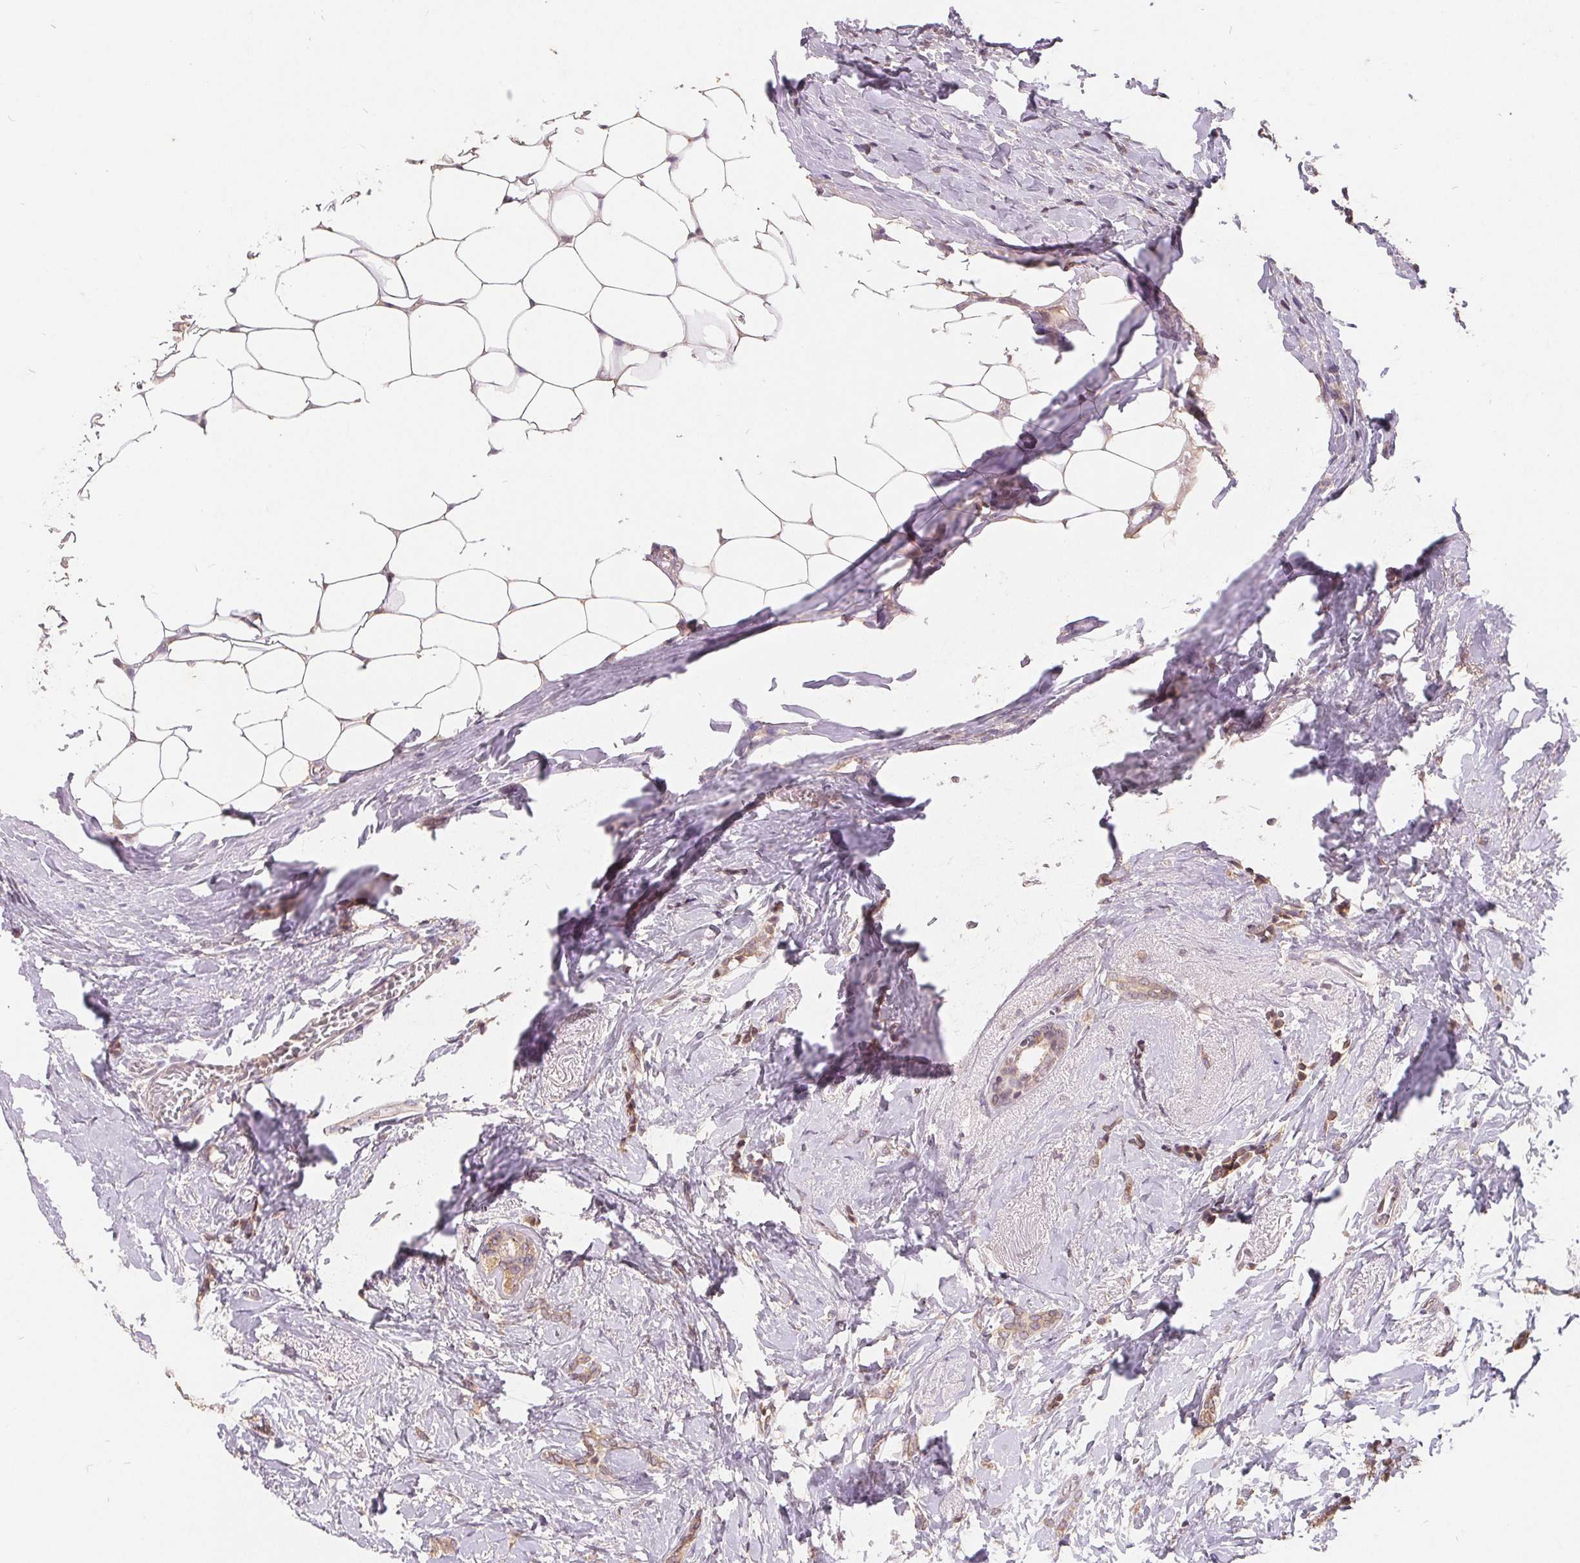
{"staining": {"intensity": "weak", "quantity": "25%-75%", "location": "cytoplasmic/membranous,nuclear"}, "tissue": "breast cancer", "cell_type": "Tumor cells", "image_type": "cancer", "snomed": [{"axis": "morphology", "description": "Normal tissue, NOS"}, {"axis": "morphology", "description": "Duct carcinoma"}, {"axis": "topography", "description": "Breast"}], "caption": "Immunohistochemical staining of human breast cancer (intraductal carcinoma) reveals low levels of weak cytoplasmic/membranous and nuclear protein positivity in approximately 25%-75% of tumor cells.", "gene": "CDIPT", "patient": {"sex": "female", "age": 77}}